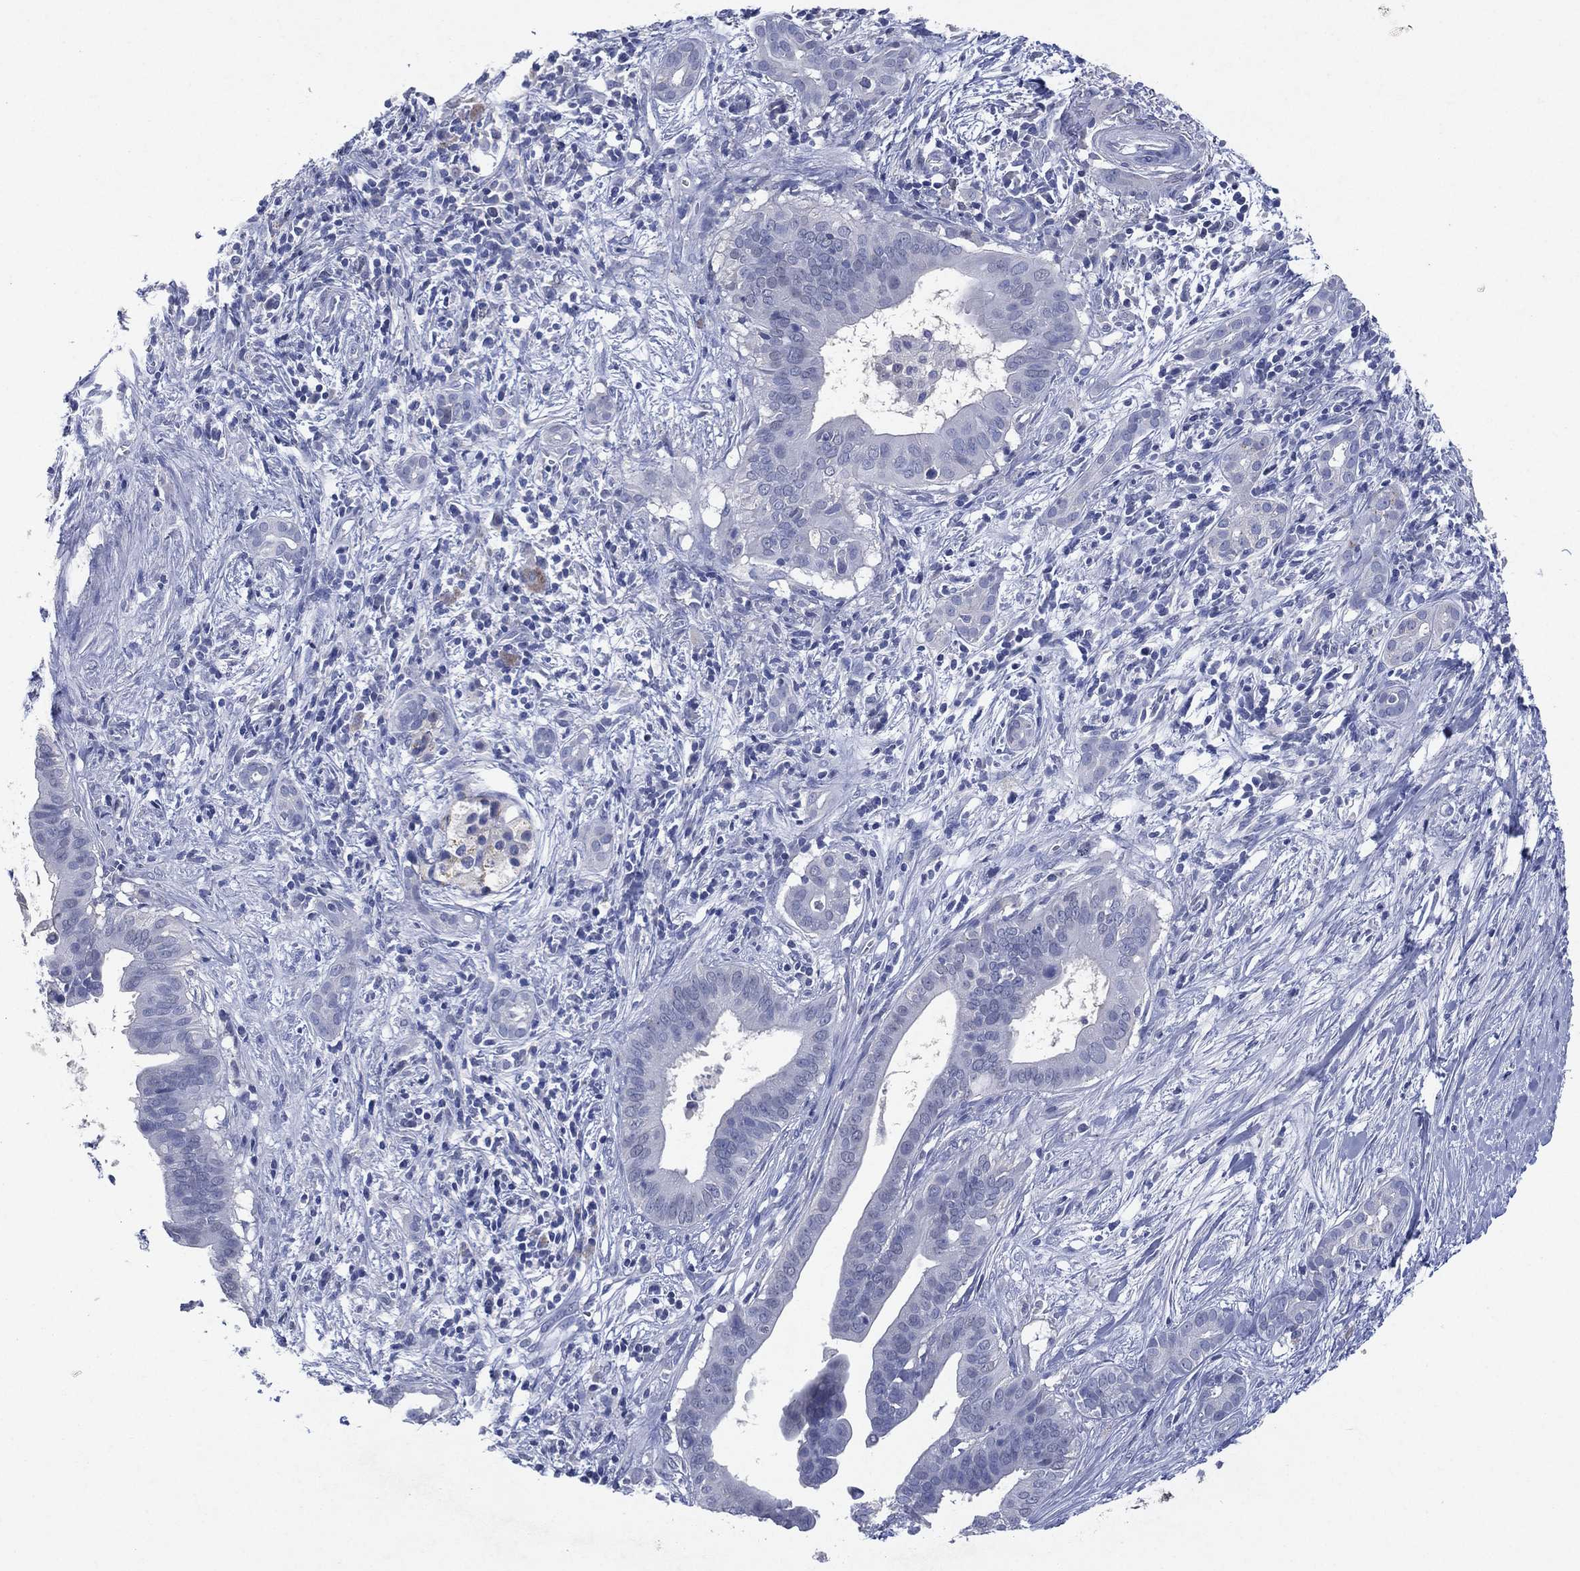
{"staining": {"intensity": "negative", "quantity": "none", "location": "none"}, "tissue": "pancreatic cancer", "cell_type": "Tumor cells", "image_type": "cancer", "snomed": [{"axis": "morphology", "description": "Adenocarcinoma, NOS"}, {"axis": "topography", "description": "Pancreas"}], "caption": "DAB immunohistochemical staining of adenocarcinoma (pancreatic) displays no significant staining in tumor cells.", "gene": "FSCN2", "patient": {"sex": "male", "age": 61}}